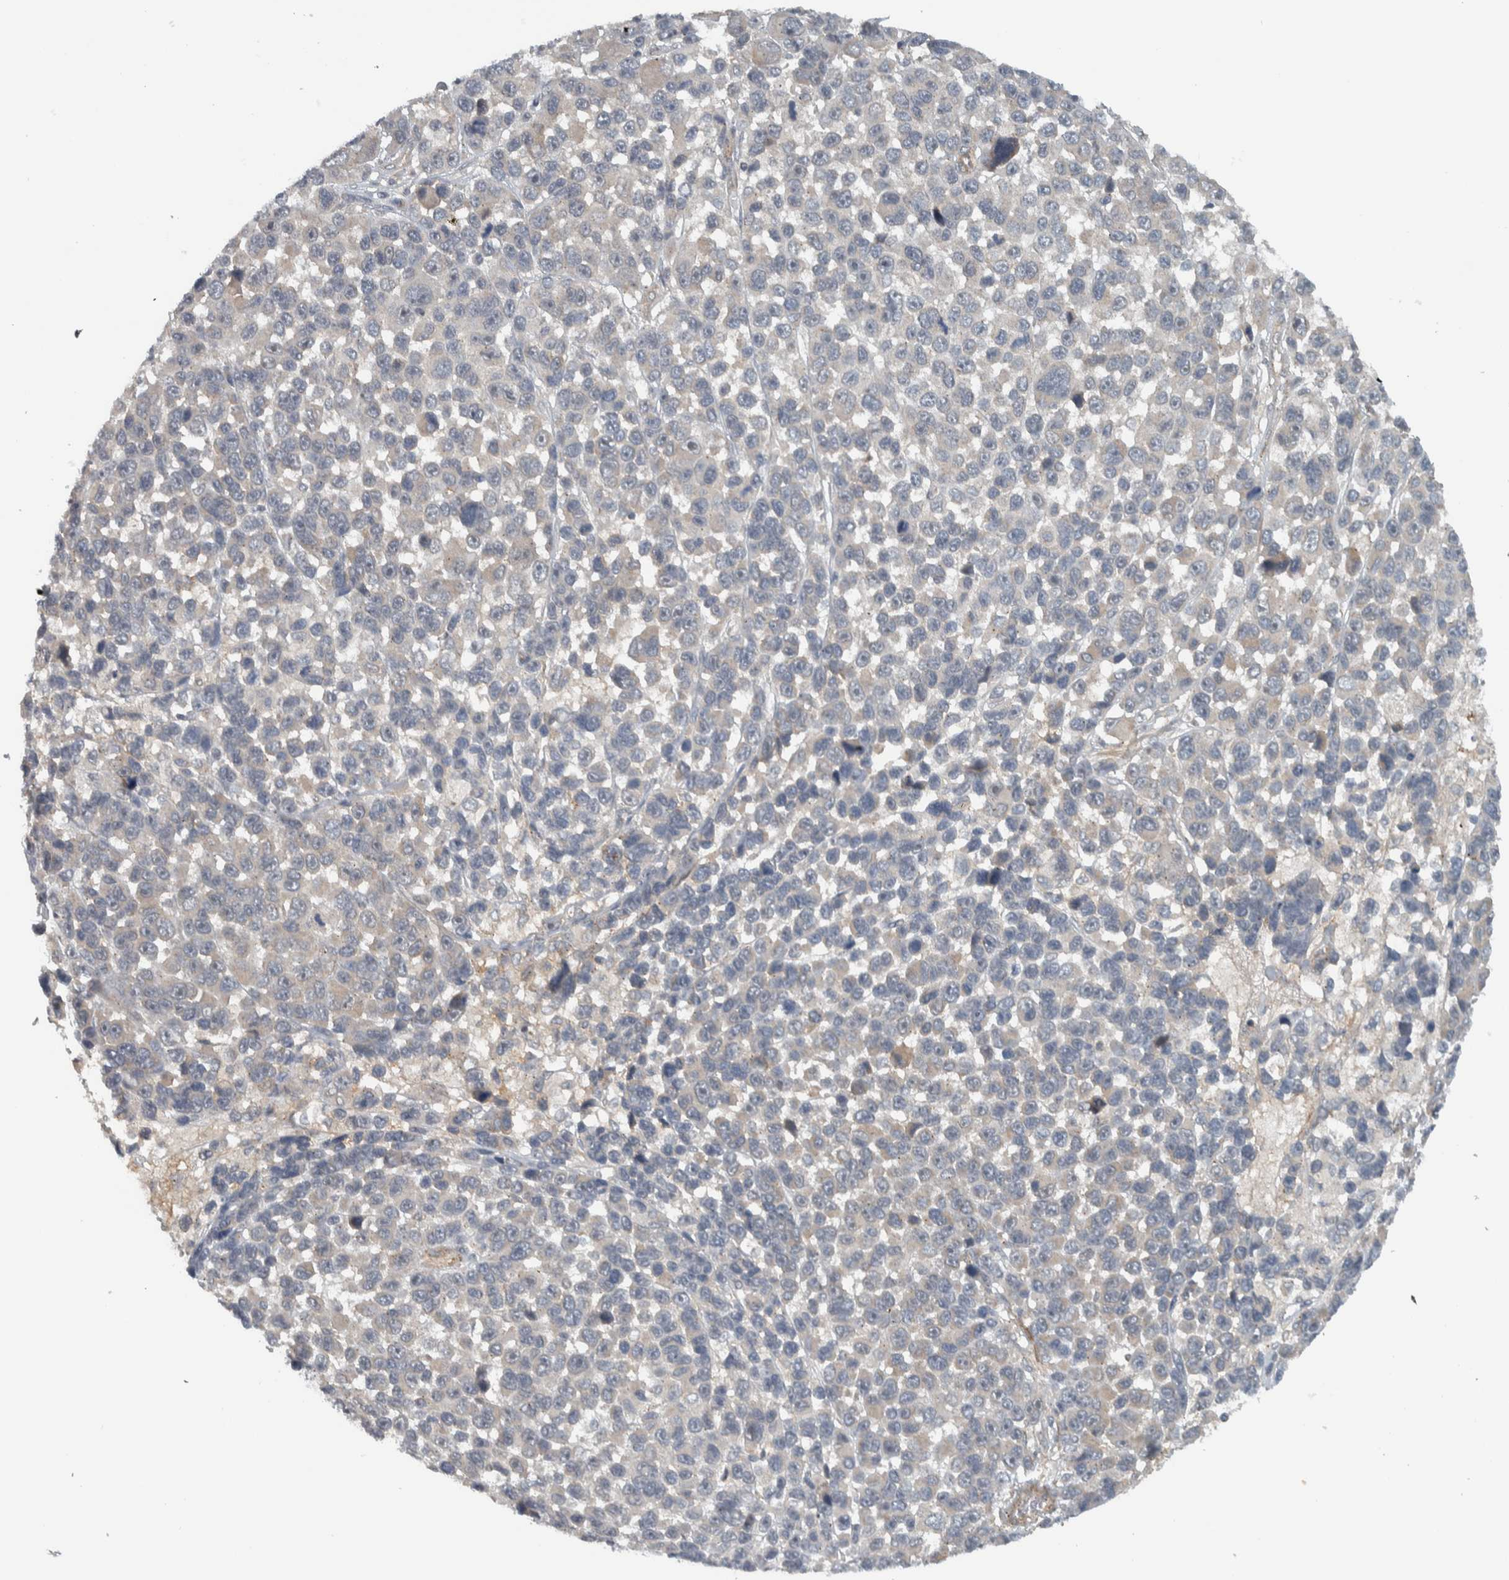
{"staining": {"intensity": "negative", "quantity": "none", "location": "none"}, "tissue": "melanoma", "cell_type": "Tumor cells", "image_type": "cancer", "snomed": [{"axis": "morphology", "description": "Malignant melanoma, NOS"}, {"axis": "topography", "description": "Skin"}], "caption": "This micrograph is of melanoma stained with IHC to label a protein in brown with the nuclei are counter-stained blue. There is no staining in tumor cells.", "gene": "LBHD1", "patient": {"sex": "male", "age": 53}}